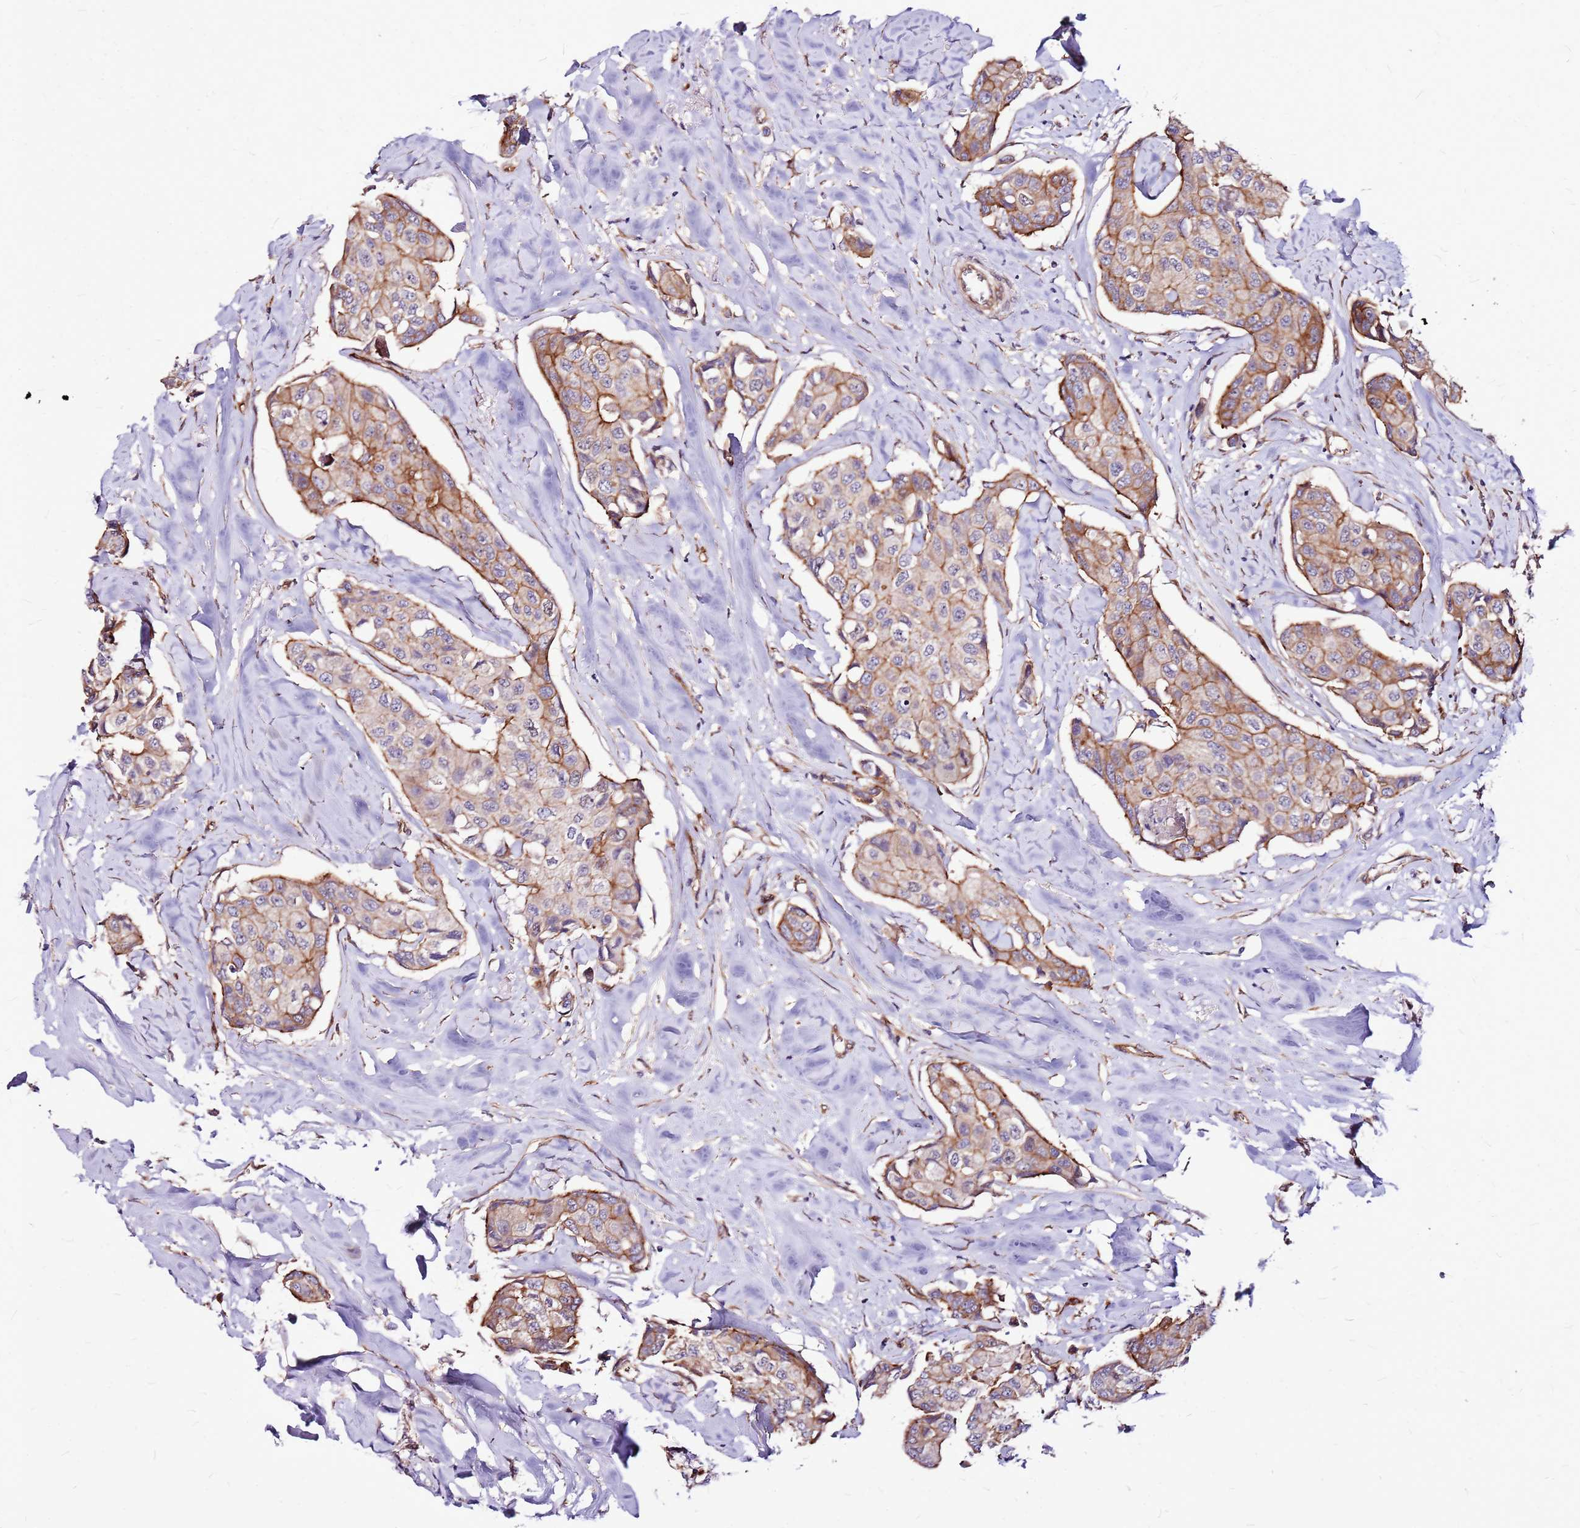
{"staining": {"intensity": "moderate", "quantity": ">75%", "location": "cytoplasmic/membranous"}, "tissue": "breast cancer", "cell_type": "Tumor cells", "image_type": "cancer", "snomed": [{"axis": "morphology", "description": "Duct carcinoma"}, {"axis": "topography", "description": "Breast"}], "caption": "A histopathology image showing moderate cytoplasmic/membranous positivity in approximately >75% of tumor cells in breast invasive ductal carcinoma, as visualized by brown immunohistochemical staining.", "gene": "TOPAZ1", "patient": {"sex": "female", "age": 80}}